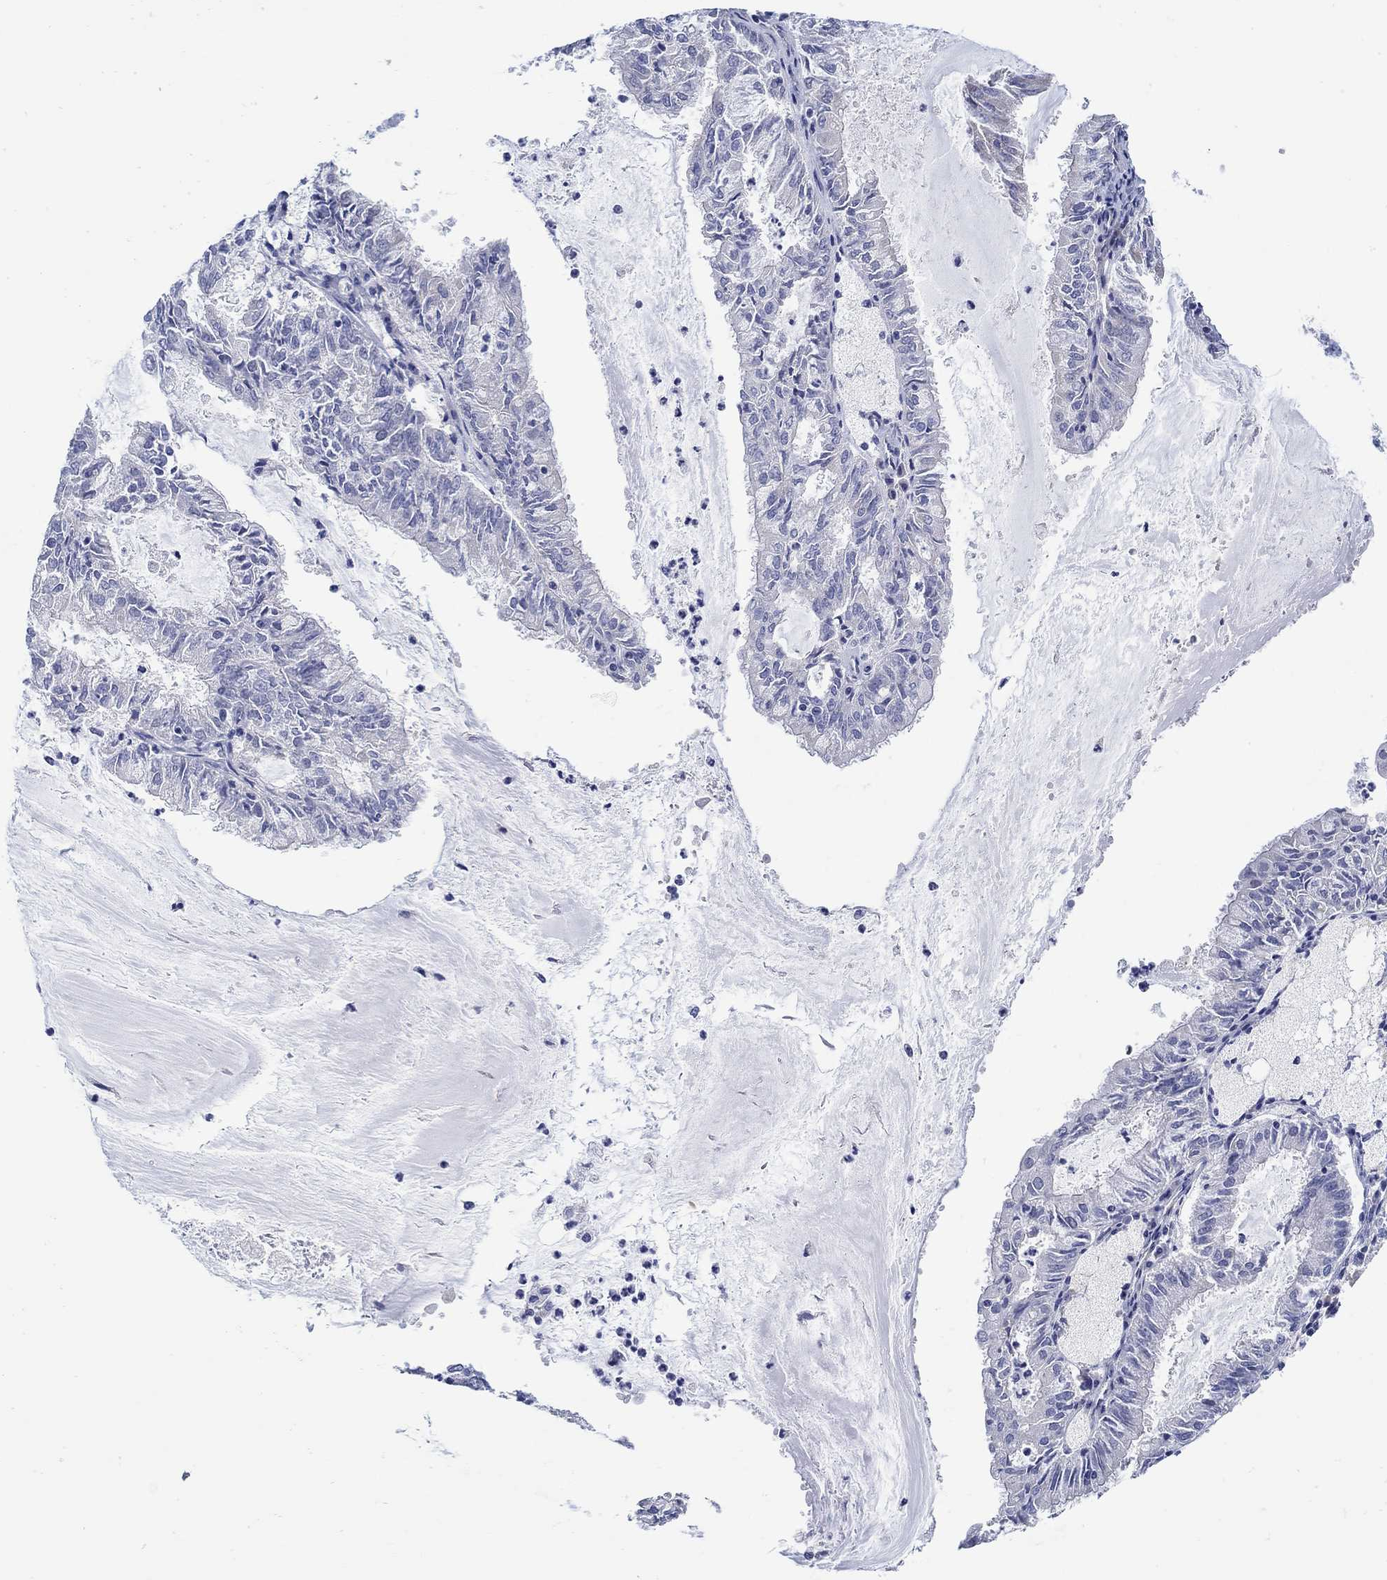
{"staining": {"intensity": "negative", "quantity": "none", "location": "none"}, "tissue": "endometrial cancer", "cell_type": "Tumor cells", "image_type": "cancer", "snomed": [{"axis": "morphology", "description": "Adenocarcinoma, NOS"}, {"axis": "topography", "description": "Endometrium"}], "caption": "Human endometrial adenocarcinoma stained for a protein using immunohistochemistry (IHC) exhibits no staining in tumor cells.", "gene": "SCN7A", "patient": {"sex": "female", "age": 57}}